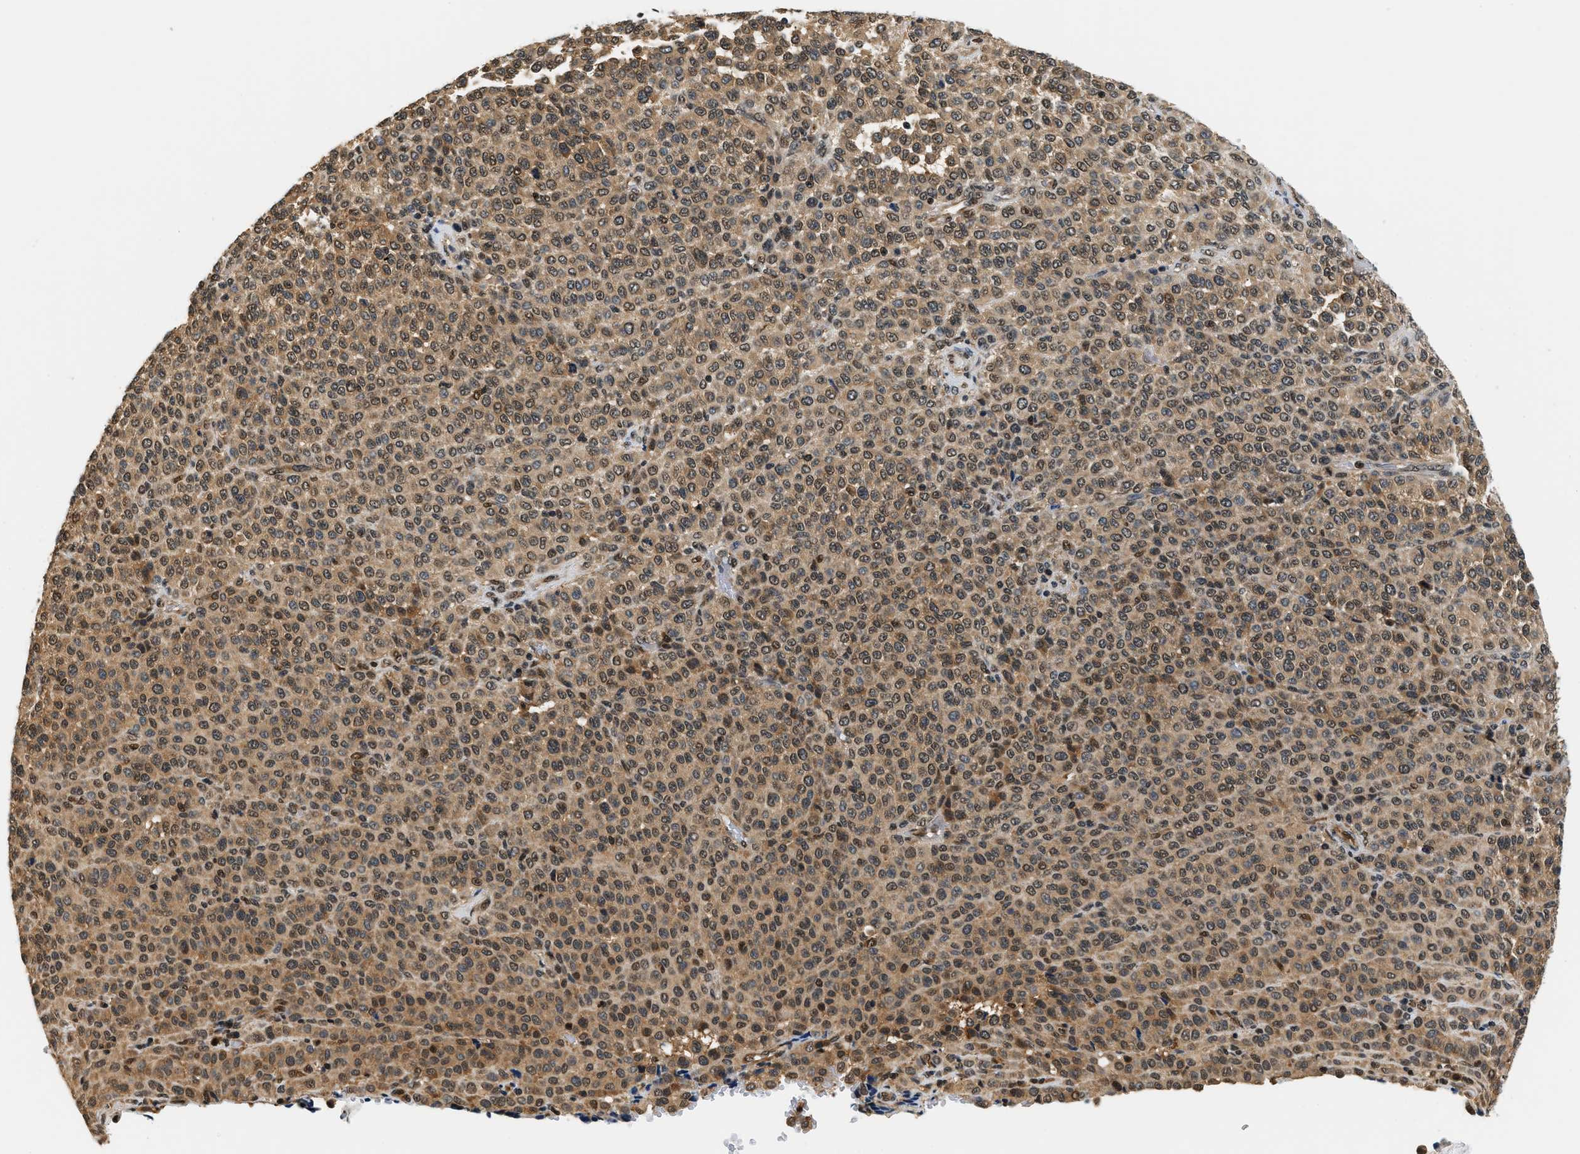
{"staining": {"intensity": "moderate", "quantity": ">75%", "location": "cytoplasmic/membranous,nuclear"}, "tissue": "melanoma", "cell_type": "Tumor cells", "image_type": "cancer", "snomed": [{"axis": "morphology", "description": "Malignant melanoma, Metastatic site"}, {"axis": "topography", "description": "Pancreas"}], "caption": "Malignant melanoma (metastatic site) stained with a brown dye displays moderate cytoplasmic/membranous and nuclear positive expression in about >75% of tumor cells.", "gene": "PSMD3", "patient": {"sex": "female", "age": 30}}